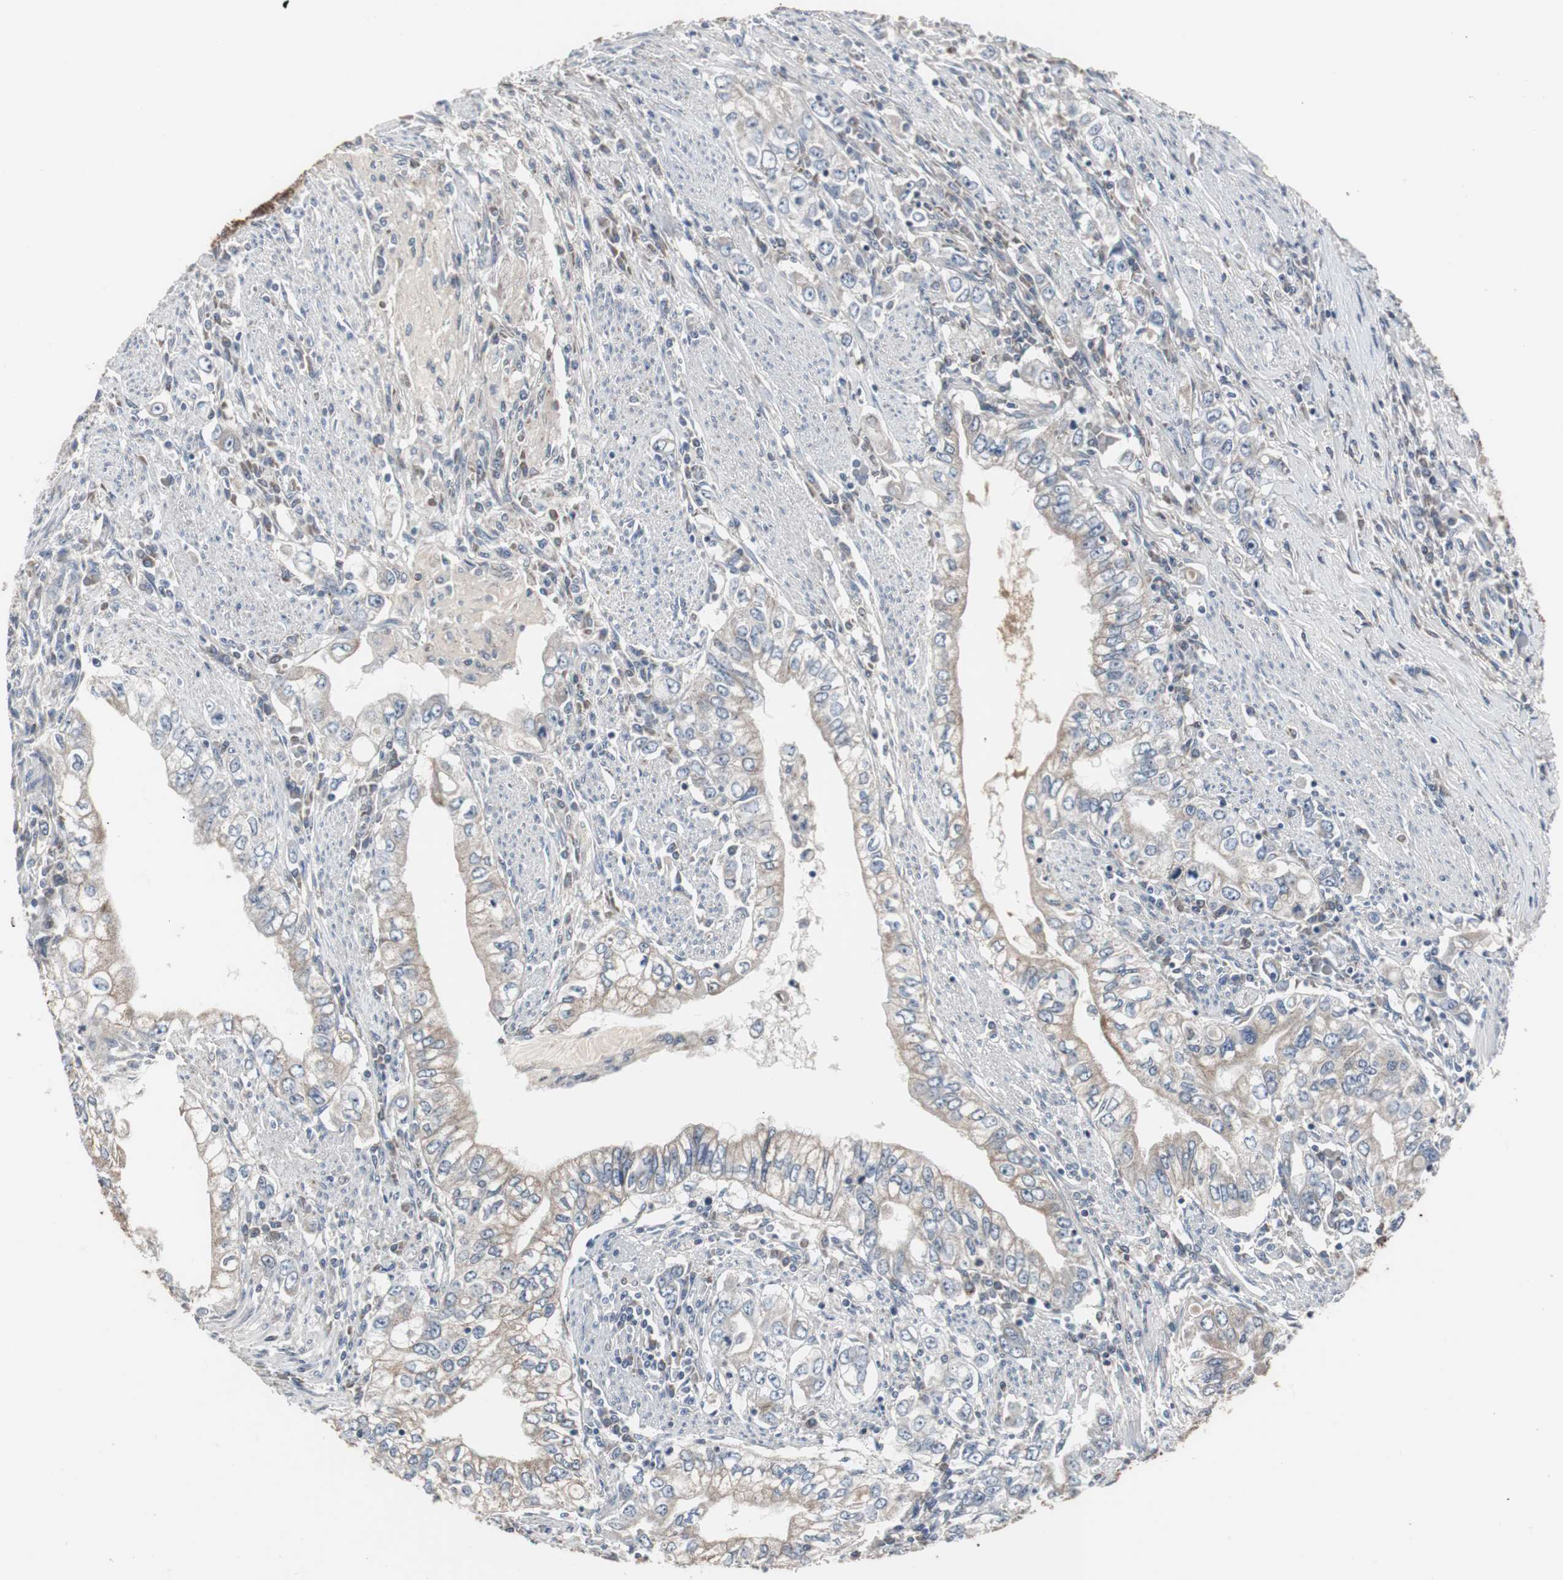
{"staining": {"intensity": "weak", "quantity": "25%-75%", "location": "cytoplasmic/membranous"}, "tissue": "stomach cancer", "cell_type": "Tumor cells", "image_type": "cancer", "snomed": [{"axis": "morphology", "description": "Adenocarcinoma, NOS"}, {"axis": "topography", "description": "Stomach, lower"}], "caption": "Protein analysis of adenocarcinoma (stomach) tissue exhibits weak cytoplasmic/membranous positivity in approximately 25%-75% of tumor cells.", "gene": "ACAA1", "patient": {"sex": "female", "age": 72}}